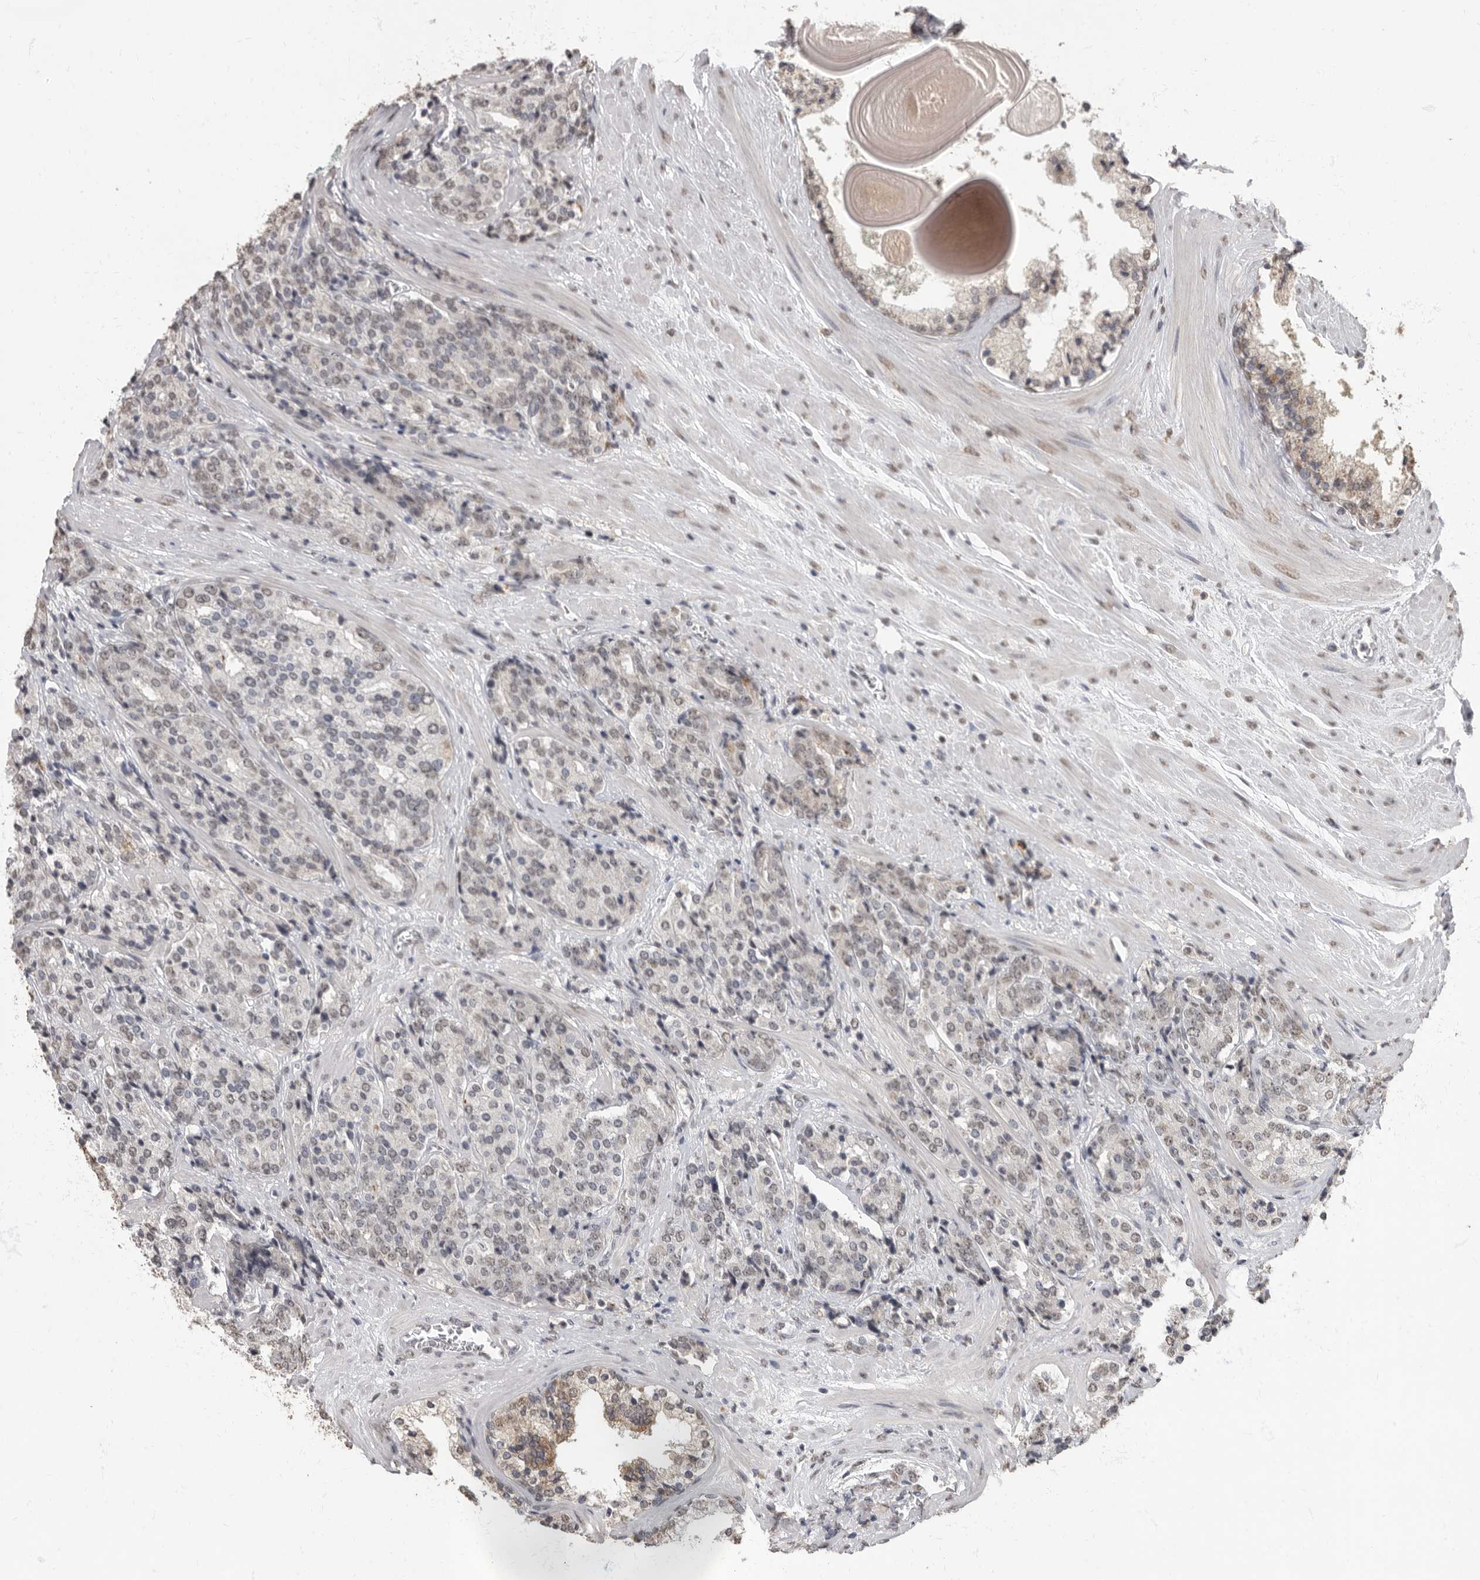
{"staining": {"intensity": "weak", "quantity": "25%-75%", "location": "nuclear"}, "tissue": "prostate cancer", "cell_type": "Tumor cells", "image_type": "cancer", "snomed": [{"axis": "morphology", "description": "Adenocarcinoma, High grade"}, {"axis": "topography", "description": "Prostate"}], "caption": "Weak nuclear staining for a protein is present in about 25%-75% of tumor cells of prostate cancer (adenocarcinoma (high-grade)) using immunohistochemistry (IHC).", "gene": "NBL1", "patient": {"sex": "male", "age": 71}}